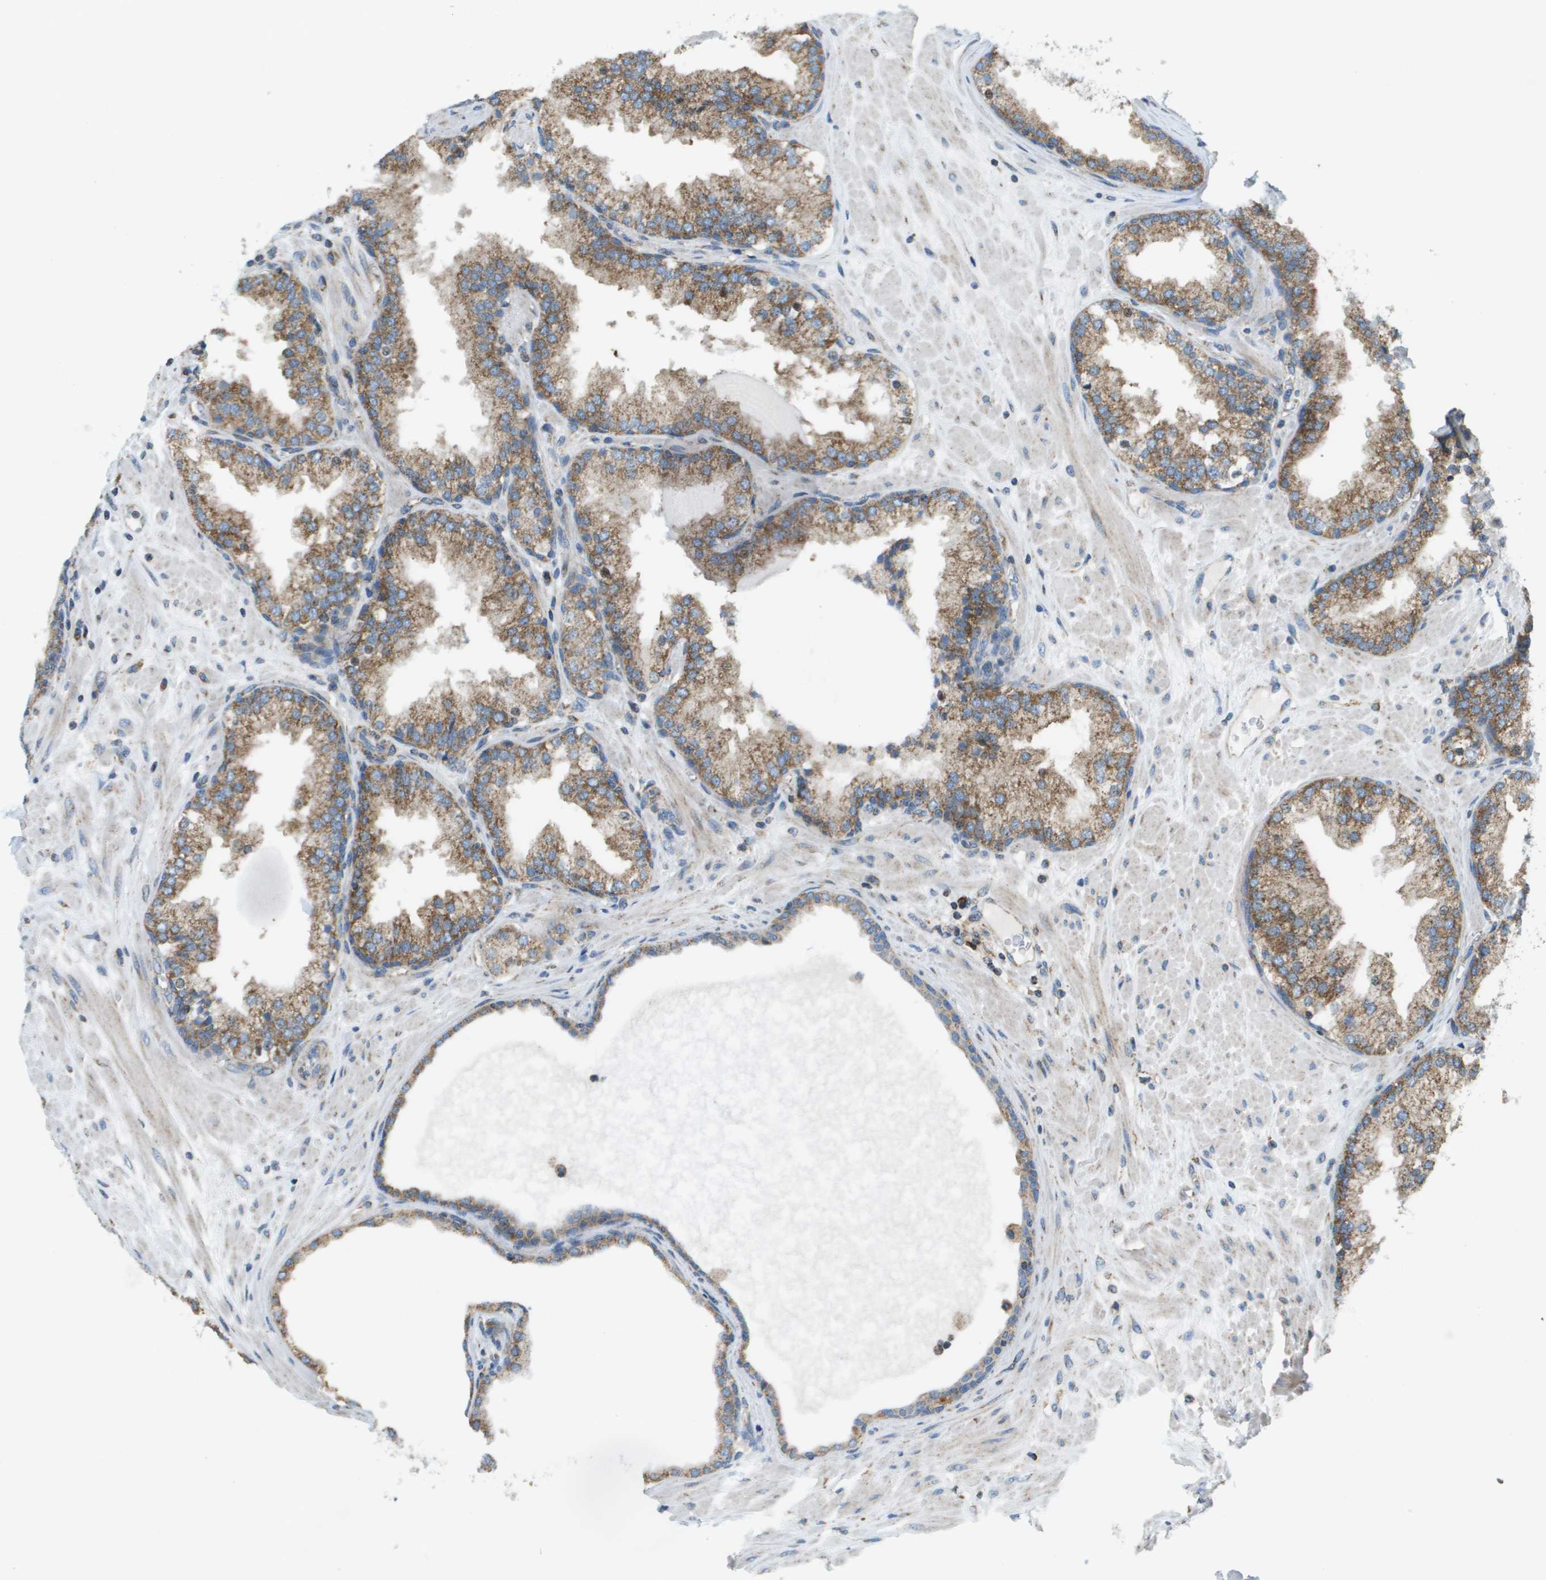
{"staining": {"intensity": "moderate", "quantity": ">75%", "location": "cytoplasmic/membranous"}, "tissue": "prostate", "cell_type": "Glandular cells", "image_type": "normal", "snomed": [{"axis": "morphology", "description": "Normal tissue, NOS"}, {"axis": "topography", "description": "Prostate"}], "caption": "Approximately >75% of glandular cells in unremarkable human prostate reveal moderate cytoplasmic/membranous protein positivity as visualized by brown immunohistochemical staining.", "gene": "TAOK3", "patient": {"sex": "male", "age": 51}}